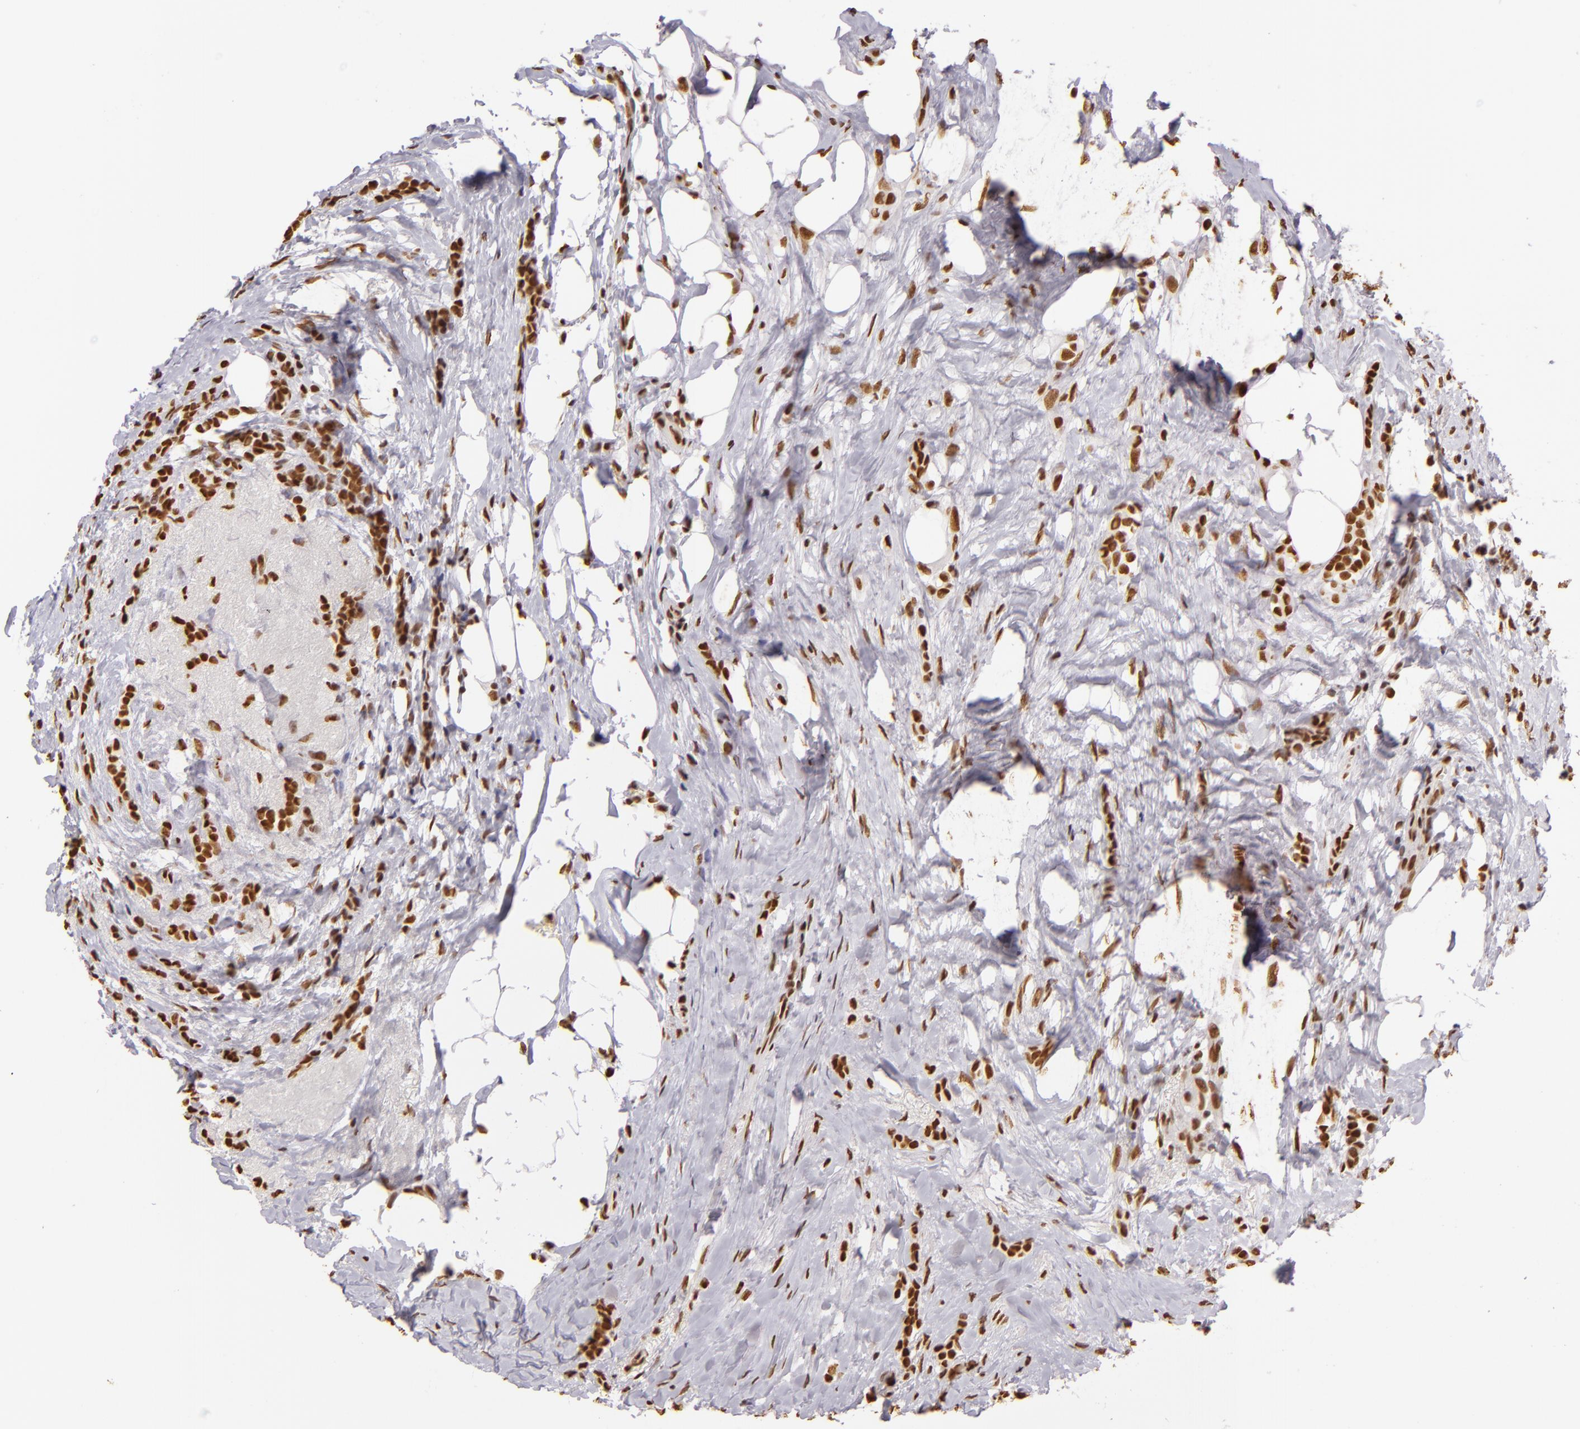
{"staining": {"intensity": "strong", "quantity": ">75%", "location": "nuclear"}, "tissue": "breast cancer", "cell_type": "Tumor cells", "image_type": "cancer", "snomed": [{"axis": "morphology", "description": "Lobular carcinoma"}, {"axis": "topography", "description": "Breast"}], "caption": "High-magnification brightfield microscopy of breast lobular carcinoma stained with DAB (3,3'-diaminobenzidine) (brown) and counterstained with hematoxylin (blue). tumor cells exhibit strong nuclear expression is seen in approximately>75% of cells.", "gene": "PAPOLA", "patient": {"sex": "female", "age": 56}}